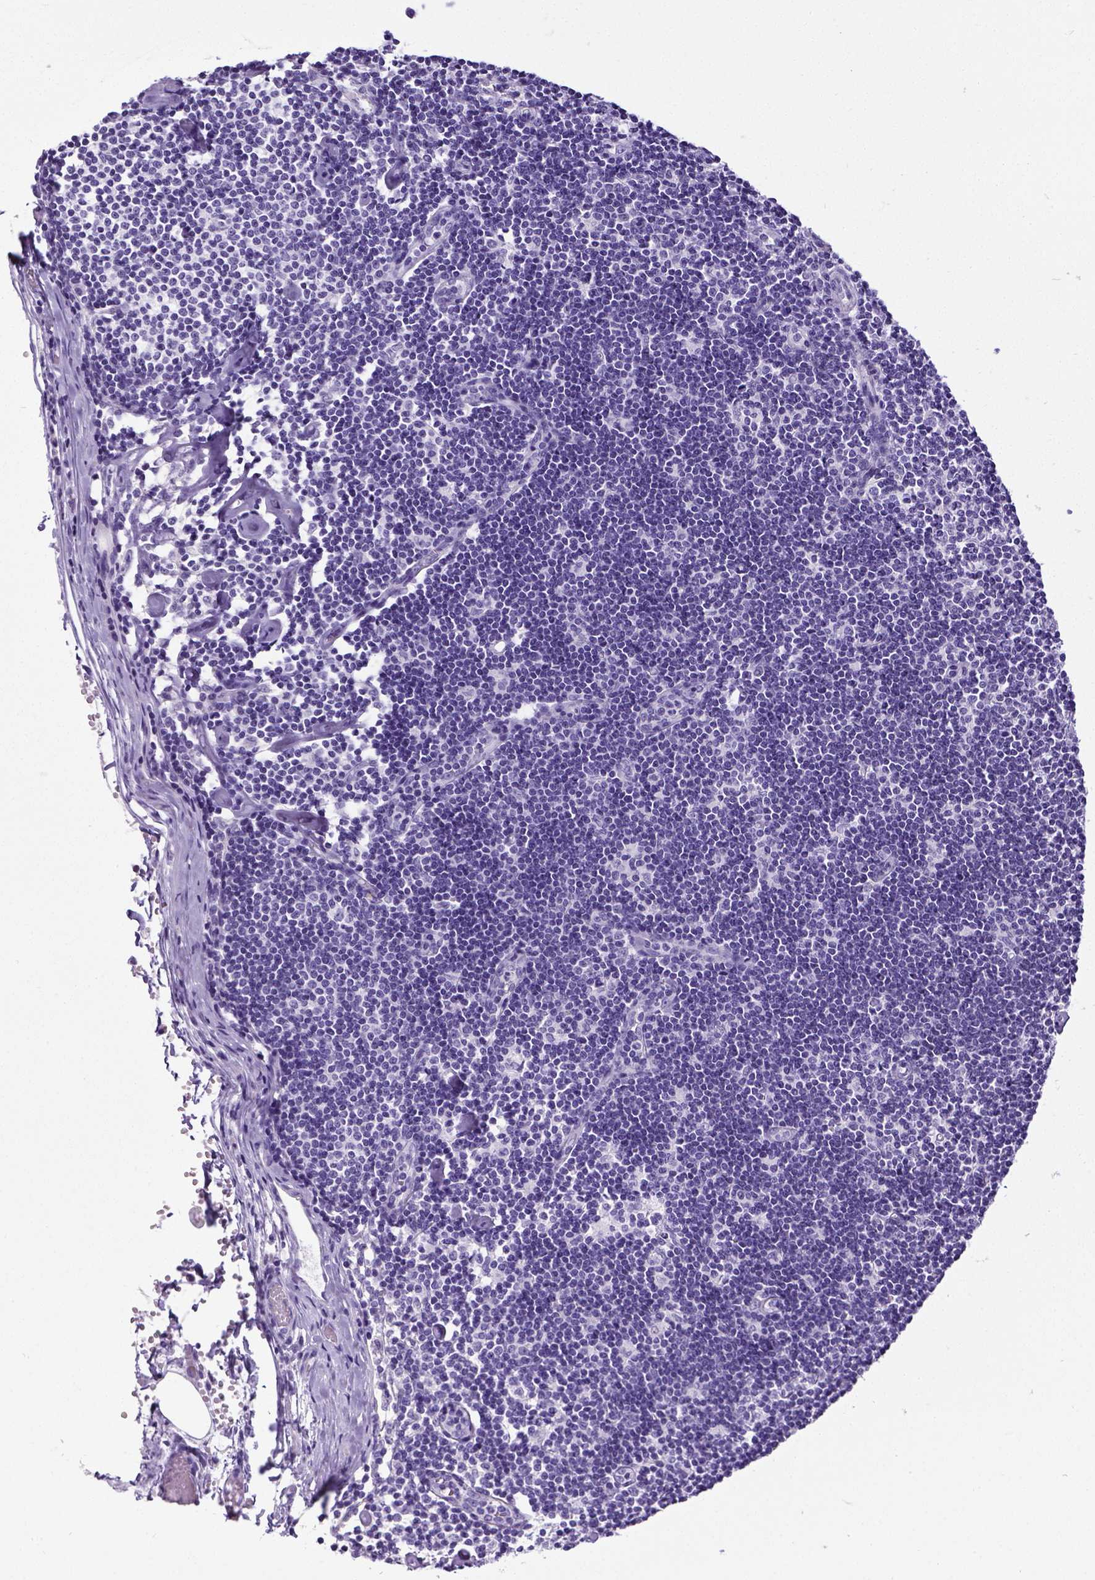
{"staining": {"intensity": "negative", "quantity": "none", "location": "none"}, "tissue": "lymph node", "cell_type": "Germinal center cells", "image_type": "normal", "snomed": [{"axis": "morphology", "description": "Normal tissue, NOS"}, {"axis": "topography", "description": "Lymph node"}], "caption": "Immunohistochemistry photomicrograph of unremarkable lymph node: lymph node stained with DAB demonstrates no significant protein staining in germinal center cells. The staining was performed using DAB (3,3'-diaminobenzidine) to visualize the protein expression in brown, while the nuclei were stained in blue with hematoxylin (Magnification: 20x).", "gene": "SATB2", "patient": {"sex": "female", "age": 42}}